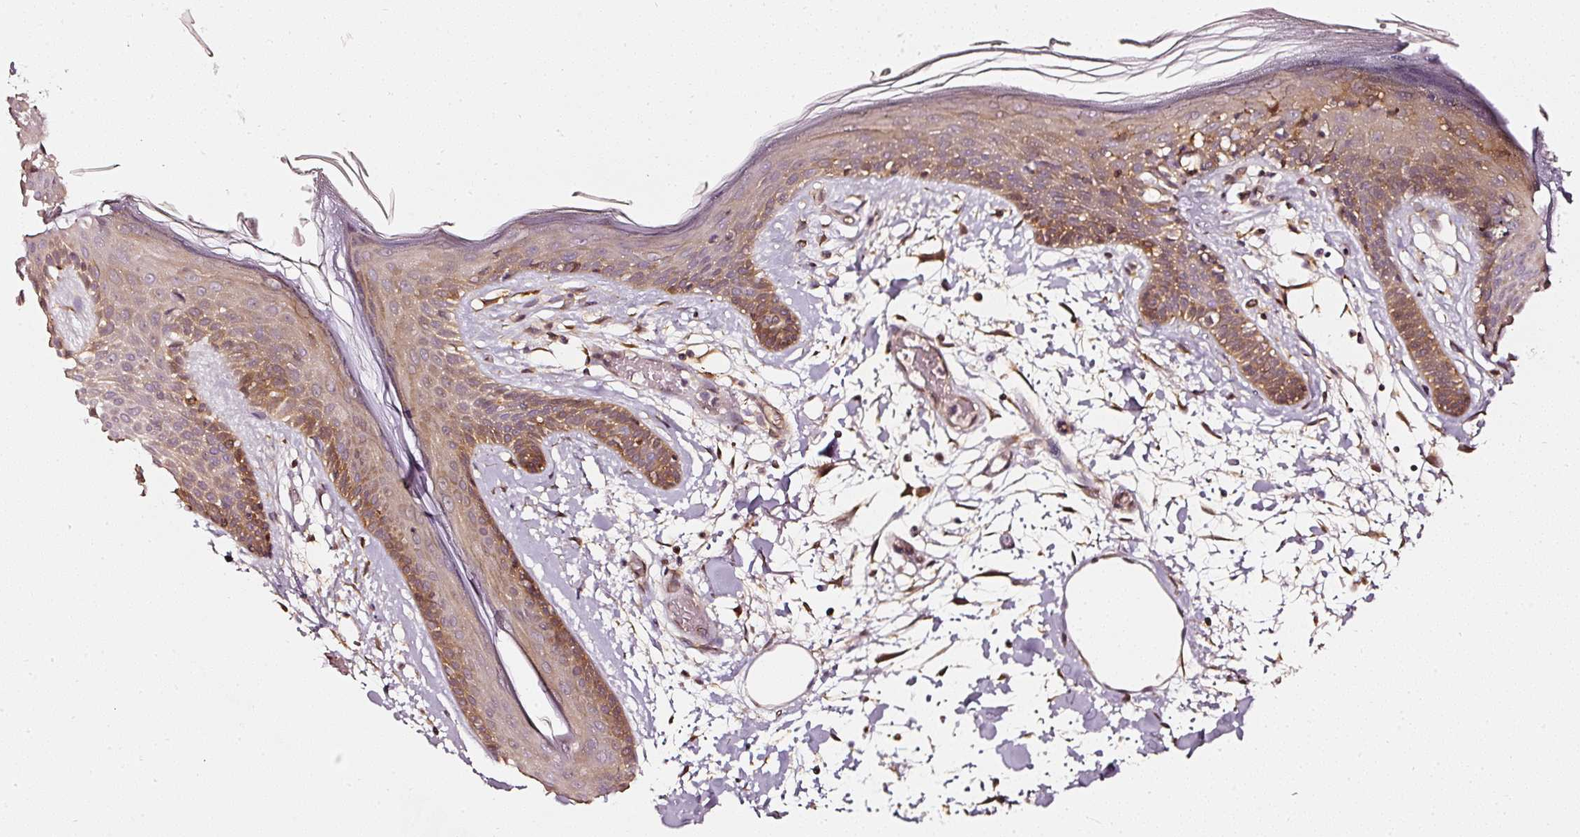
{"staining": {"intensity": "strong", "quantity": ">75%", "location": "cytoplasmic/membranous"}, "tissue": "skin", "cell_type": "Fibroblasts", "image_type": "normal", "snomed": [{"axis": "morphology", "description": "Normal tissue, NOS"}, {"axis": "topography", "description": "Skin"}], "caption": "Protein analysis of normal skin reveals strong cytoplasmic/membranous expression in about >75% of fibroblasts.", "gene": "ASMTL", "patient": {"sex": "male", "age": 79}}